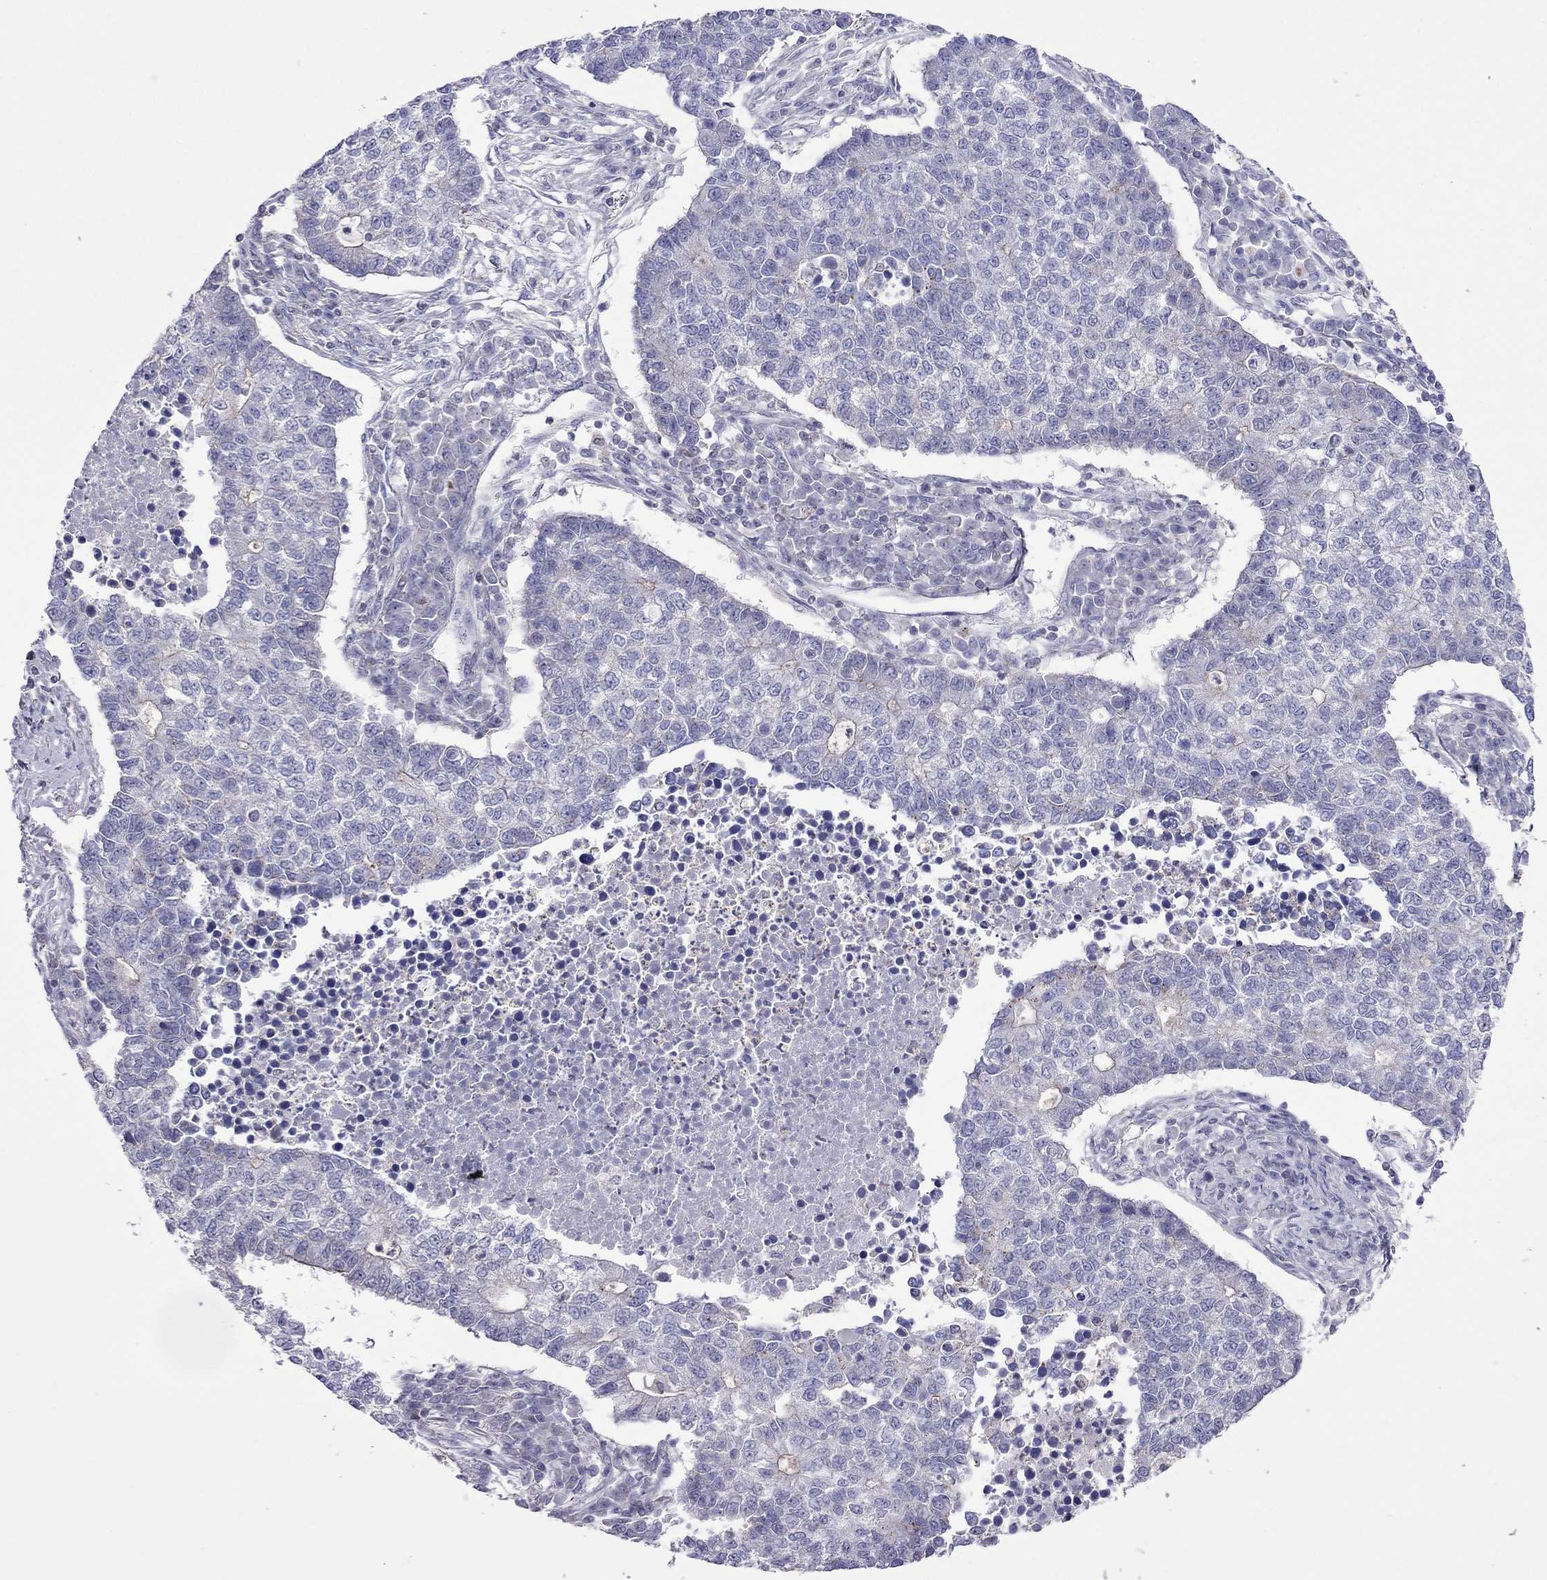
{"staining": {"intensity": "negative", "quantity": "none", "location": "none"}, "tissue": "lung cancer", "cell_type": "Tumor cells", "image_type": "cancer", "snomed": [{"axis": "morphology", "description": "Adenocarcinoma, NOS"}, {"axis": "topography", "description": "Lung"}], "caption": "A high-resolution image shows immunohistochemistry (IHC) staining of lung cancer (adenocarcinoma), which shows no significant positivity in tumor cells.", "gene": "MPZ", "patient": {"sex": "male", "age": 57}}